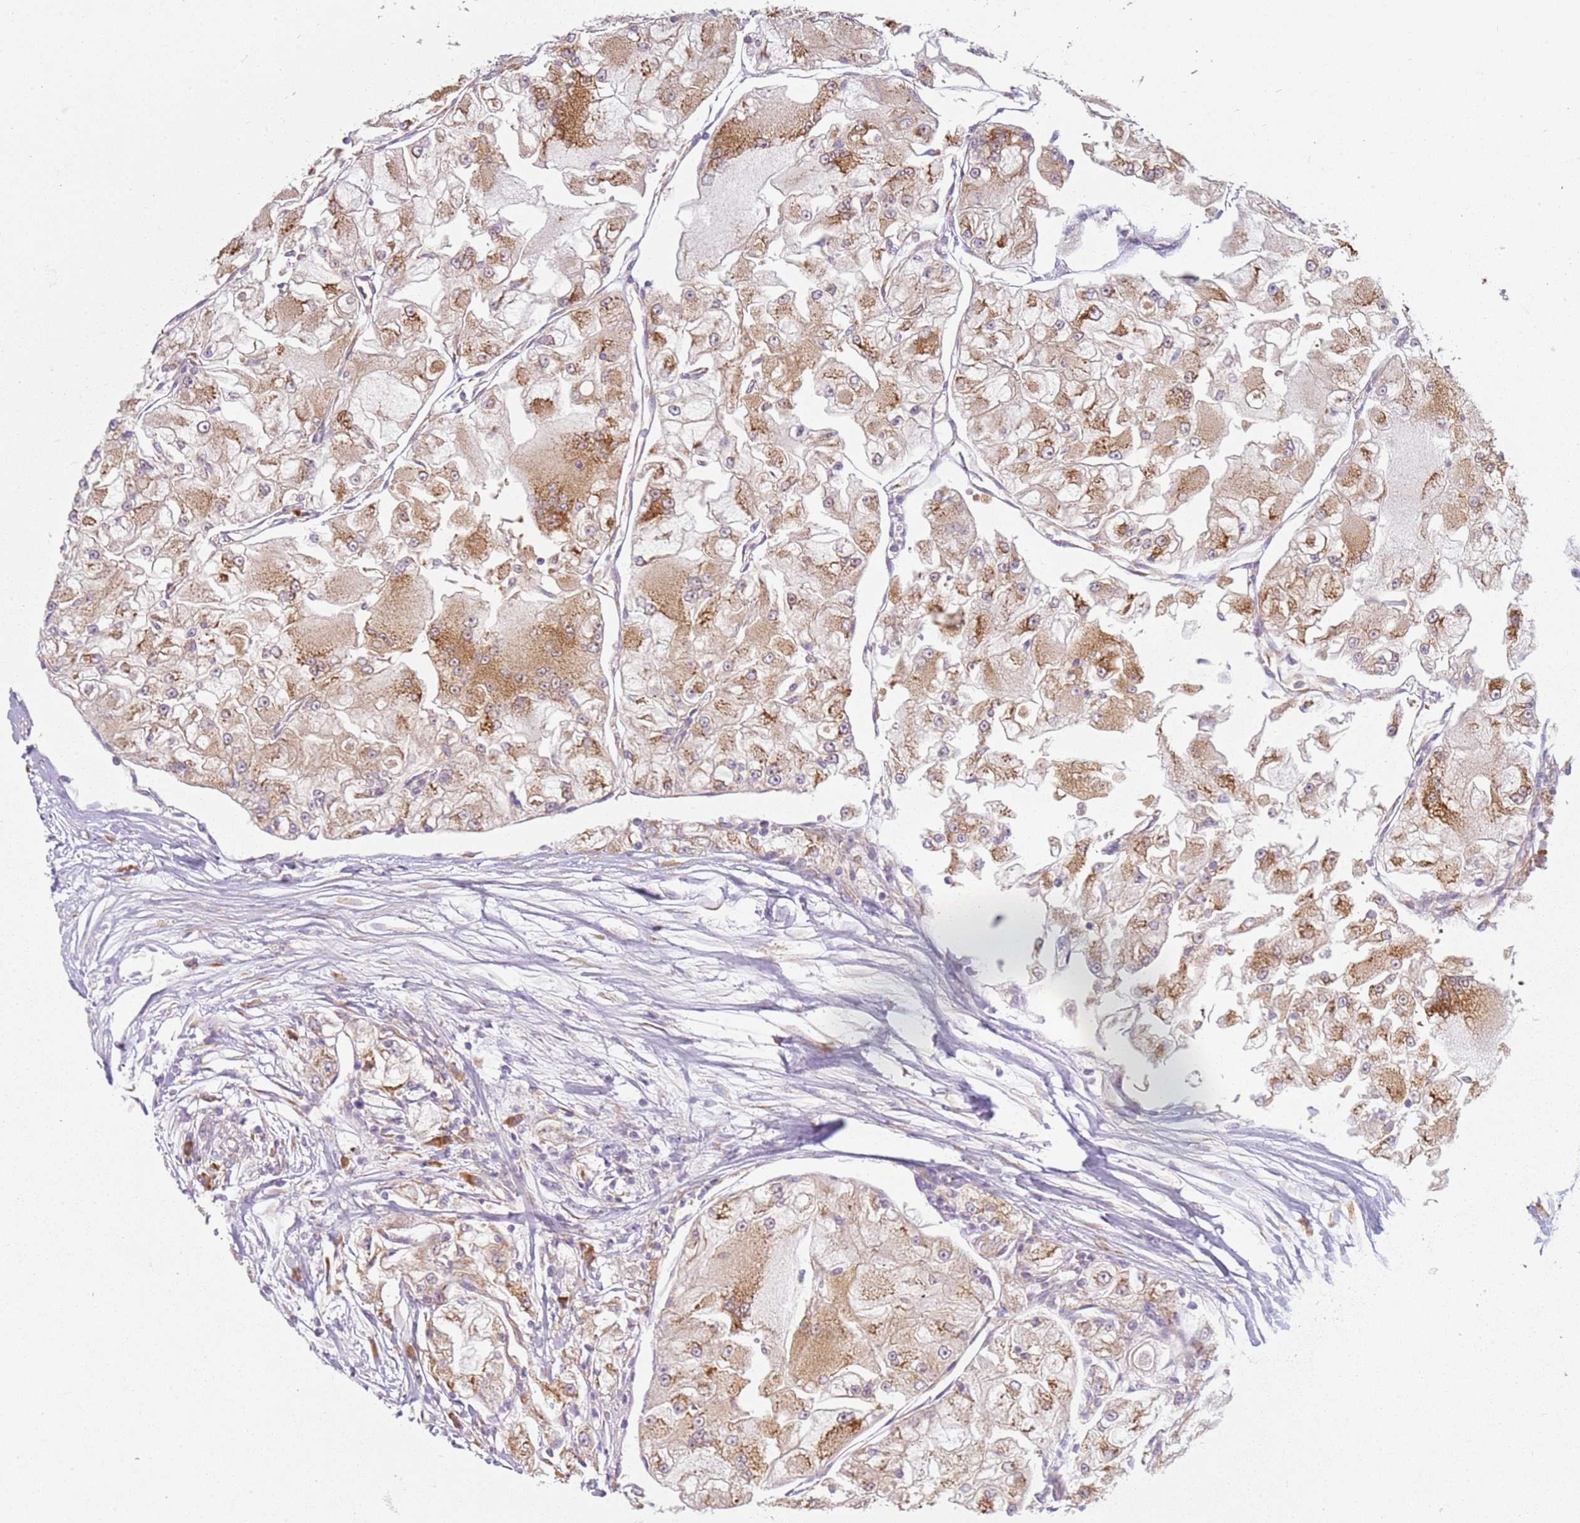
{"staining": {"intensity": "moderate", "quantity": ">75%", "location": "cytoplasmic/membranous"}, "tissue": "renal cancer", "cell_type": "Tumor cells", "image_type": "cancer", "snomed": [{"axis": "morphology", "description": "Adenocarcinoma, NOS"}, {"axis": "topography", "description": "Kidney"}], "caption": "This photomicrograph demonstrates renal adenocarcinoma stained with IHC to label a protein in brown. The cytoplasmic/membranous of tumor cells show moderate positivity for the protein. Nuclei are counter-stained blue.", "gene": "RPS28", "patient": {"sex": "female", "age": 72}}